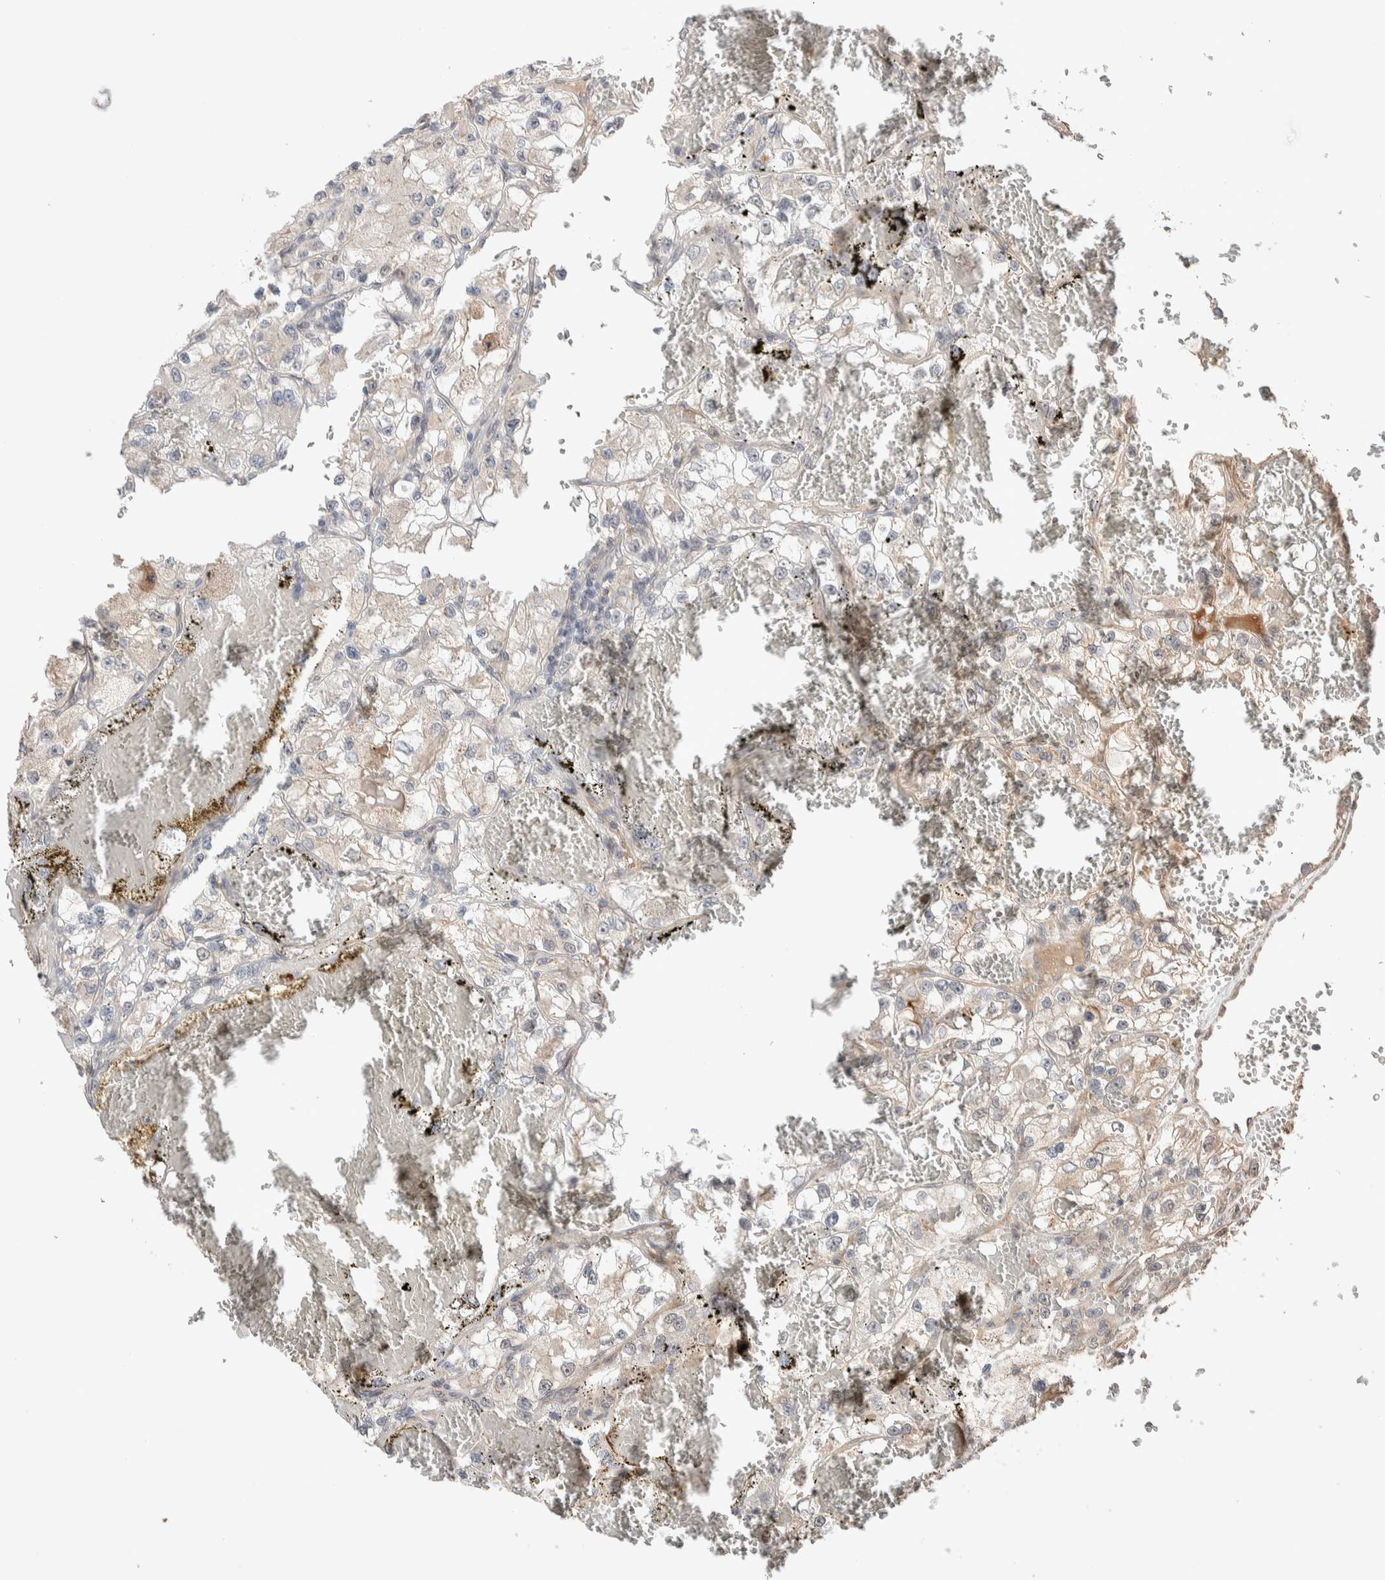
{"staining": {"intensity": "weak", "quantity": "25%-75%", "location": "cytoplasmic/membranous"}, "tissue": "renal cancer", "cell_type": "Tumor cells", "image_type": "cancer", "snomed": [{"axis": "morphology", "description": "Adenocarcinoma, NOS"}, {"axis": "topography", "description": "Kidney"}], "caption": "Immunohistochemical staining of renal adenocarcinoma reveals weak cytoplasmic/membranous protein positivity in about 25%-75% of tumor cells.", "gene": "PRDM15", "patient": {"sex": "female", "age": 57}}